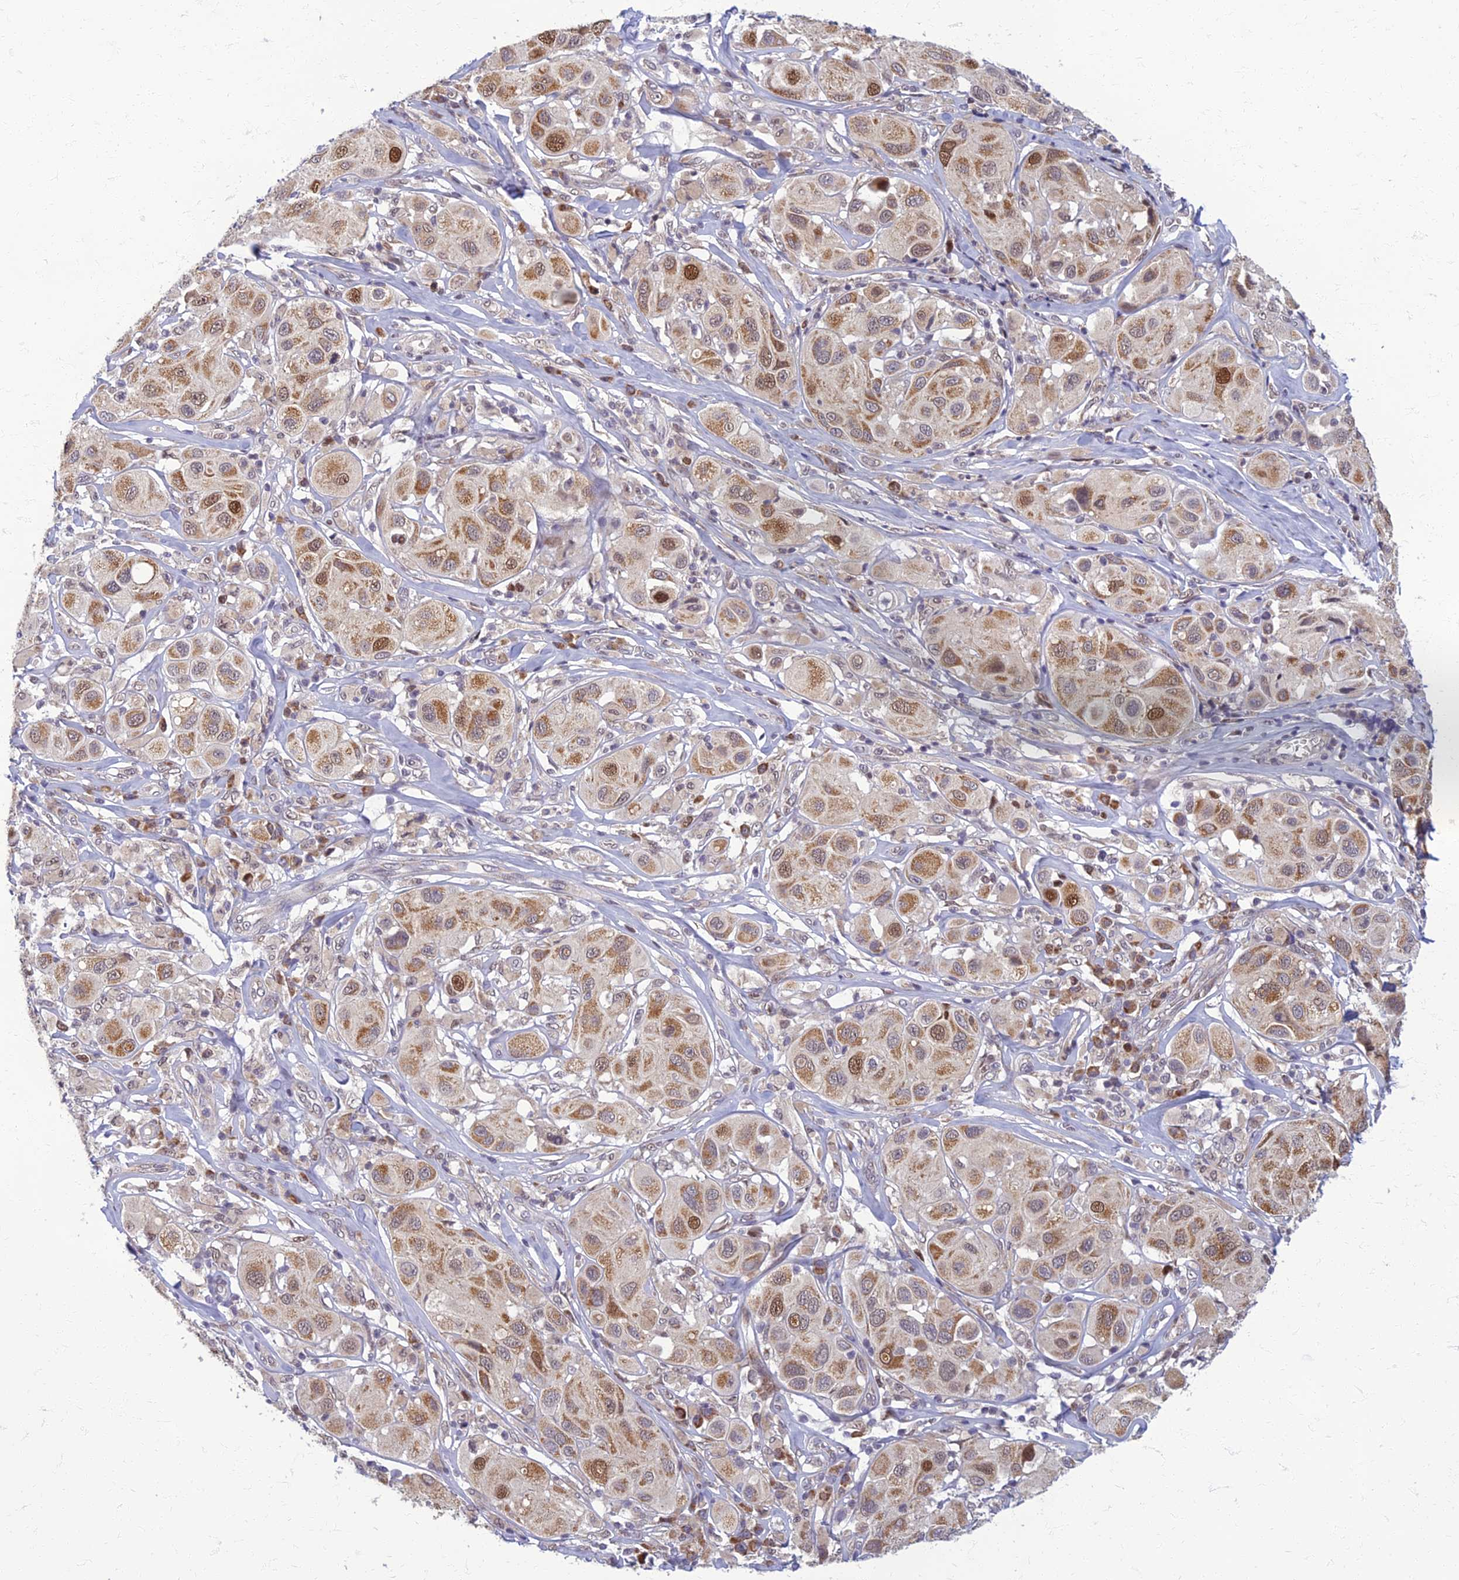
{"staining": {"intensity": "moderate", "quantity": ">75%", "location": "cytoplasmic/membranous,nuclear"}, "tissue": "melanoma", "cell_type": "Tumor cells", "image_type": "cancer", "snomed": [{"axis": "morphology", "description": "Malignant melanoma, Metastatic site"}, {"axis": "topography", "description": "Skin"}], "caption": "Protein staining exhibits moderate cytoplasmic/membranous and nuclear staining in about >75% of tumor cells in malignant melanoma (metastatic site).", "gene": "EARS2", "patient": {"sex": "male", "age": 41}}